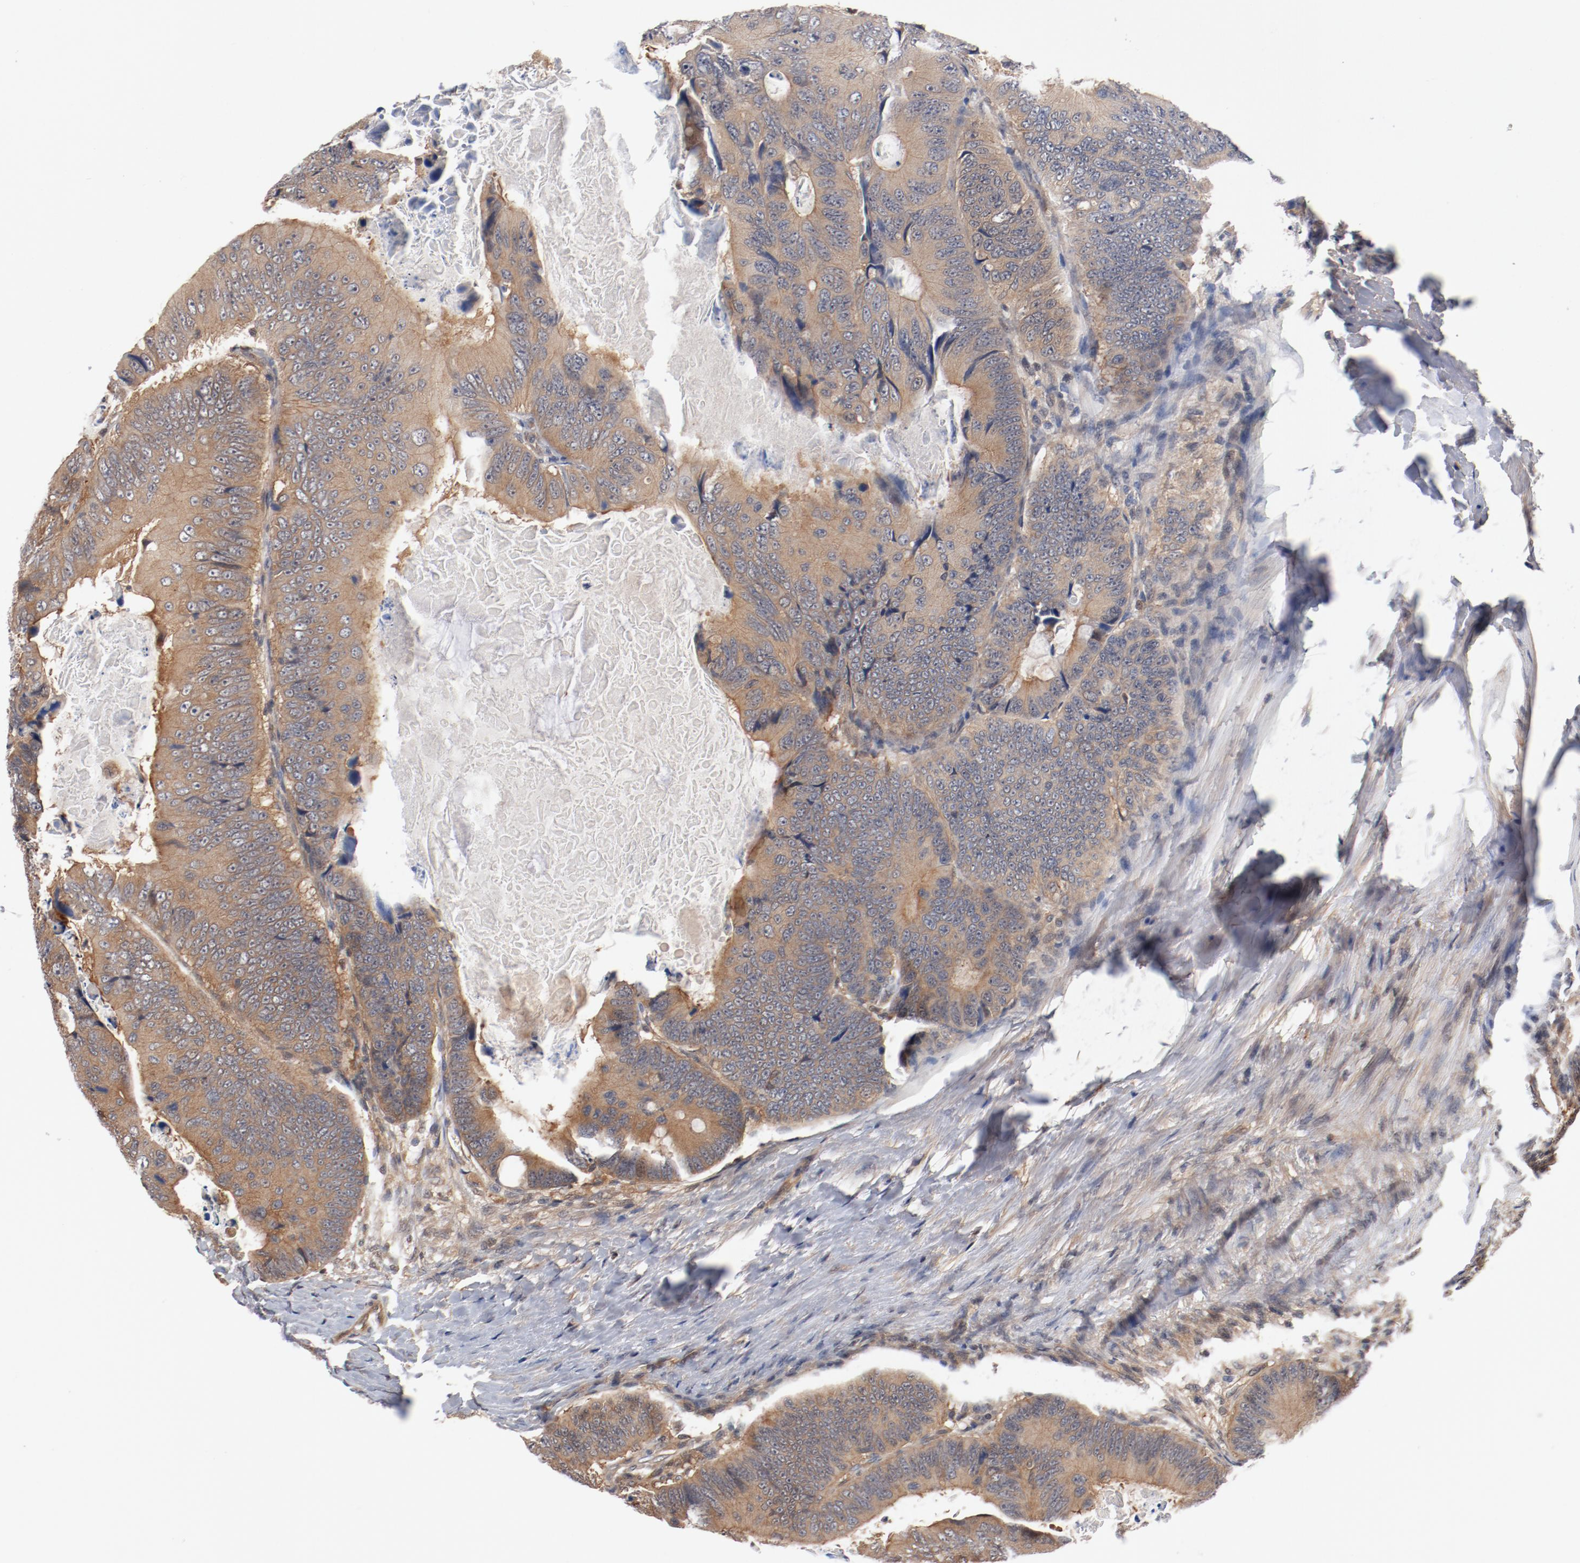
{"staining": {"intensity": "weak", "quantity": ">75%", "location": "cytoplasmic/membranous"}, "tissue": "colorectal cancer", "cell_type": "Tumor cells", "image_type": "cancer", "snomed": [{"axis": "morphology", "description": "Adenocarcinoma, NOS"}, {"axis": "topography", "description": "Colon"}], "caption": "Tumor cells reveal weak cytoplasmic/membranous expression in about >75% of cells in colorectal cancer.", "gene": "PITPNM2", "patient": {"sex": "female", "age": 55}}